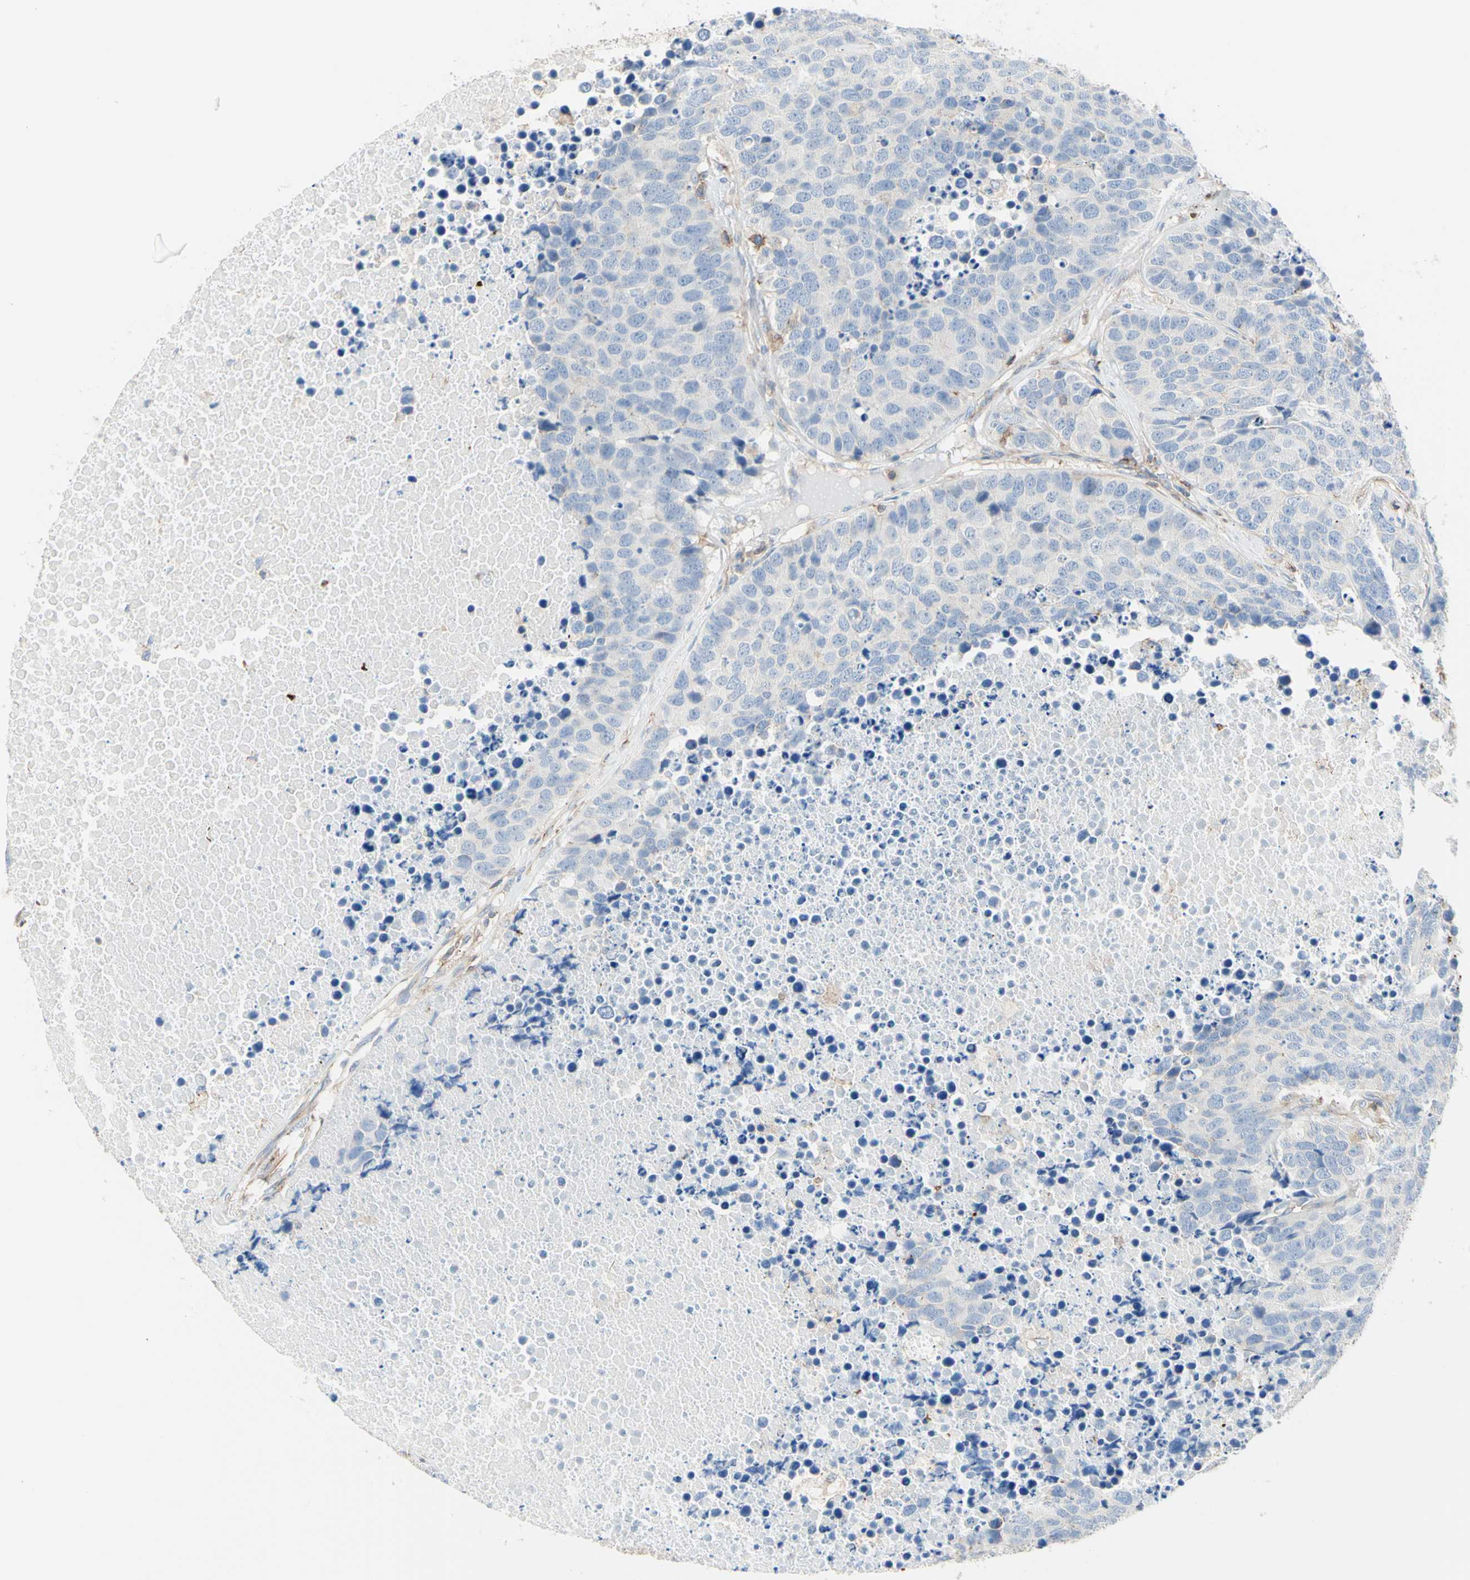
{"staining": {"intensity": "negative", "quantity": "none", "location": "none"}, "tissue": "carcinoid", "cell_type": "Tumor cells", "image_type": "cancer", "snomed": [{"axis": "morphology", "description": "Carcinoid, malignant, NOS"}, {"axis": "topography", "description": "Lung"}], "caption": "There is no significant staining in tumor cells of malignant carcinoid. (Brightfield microscopy of DAB immunohistochemistry at high magnification).", "gene": "SEMA4C", "patient": {"sex": "male", "age": 60}}